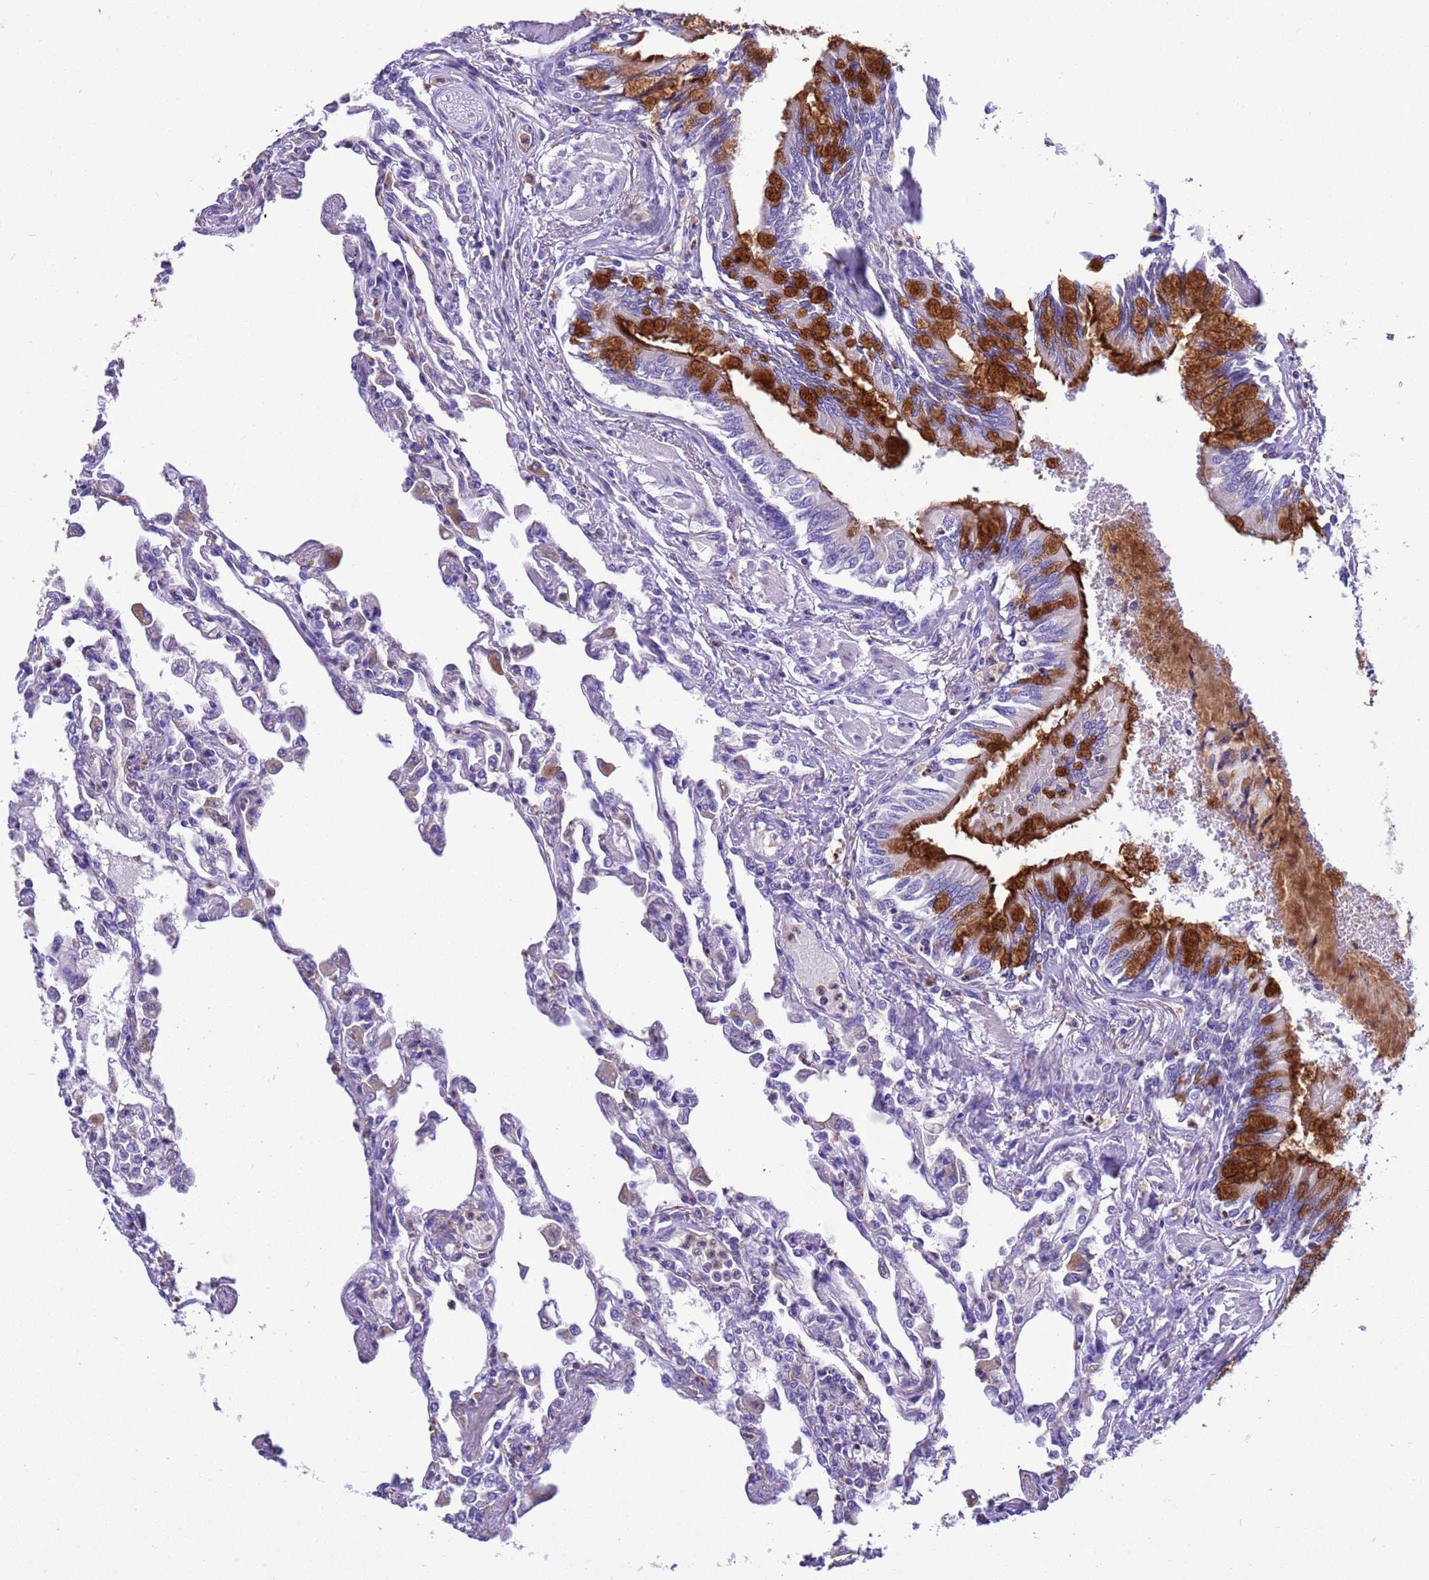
{"staining": {"intensity": "negative", "quantity": "none", "location": "none"}, "tissue": "lung", "cell_type": "Alveolar cells", "image_type": "normal", "snomed": [{"axis": "morphology", "description": "Normal tissue, NOS"}, {"axis": "topography", "description": "Bronchus"}, {"axis": "topography", "description": "Lung"}], "caption": "Protein analysis of benign lung displays no significant staining in alveolar cells. (DAB (3,3'-diaminobenzidine) immunohistochemistry (IHC), high magnification).", "gene": "KICS2", "patient": {"sex": "female", "age": 49}}